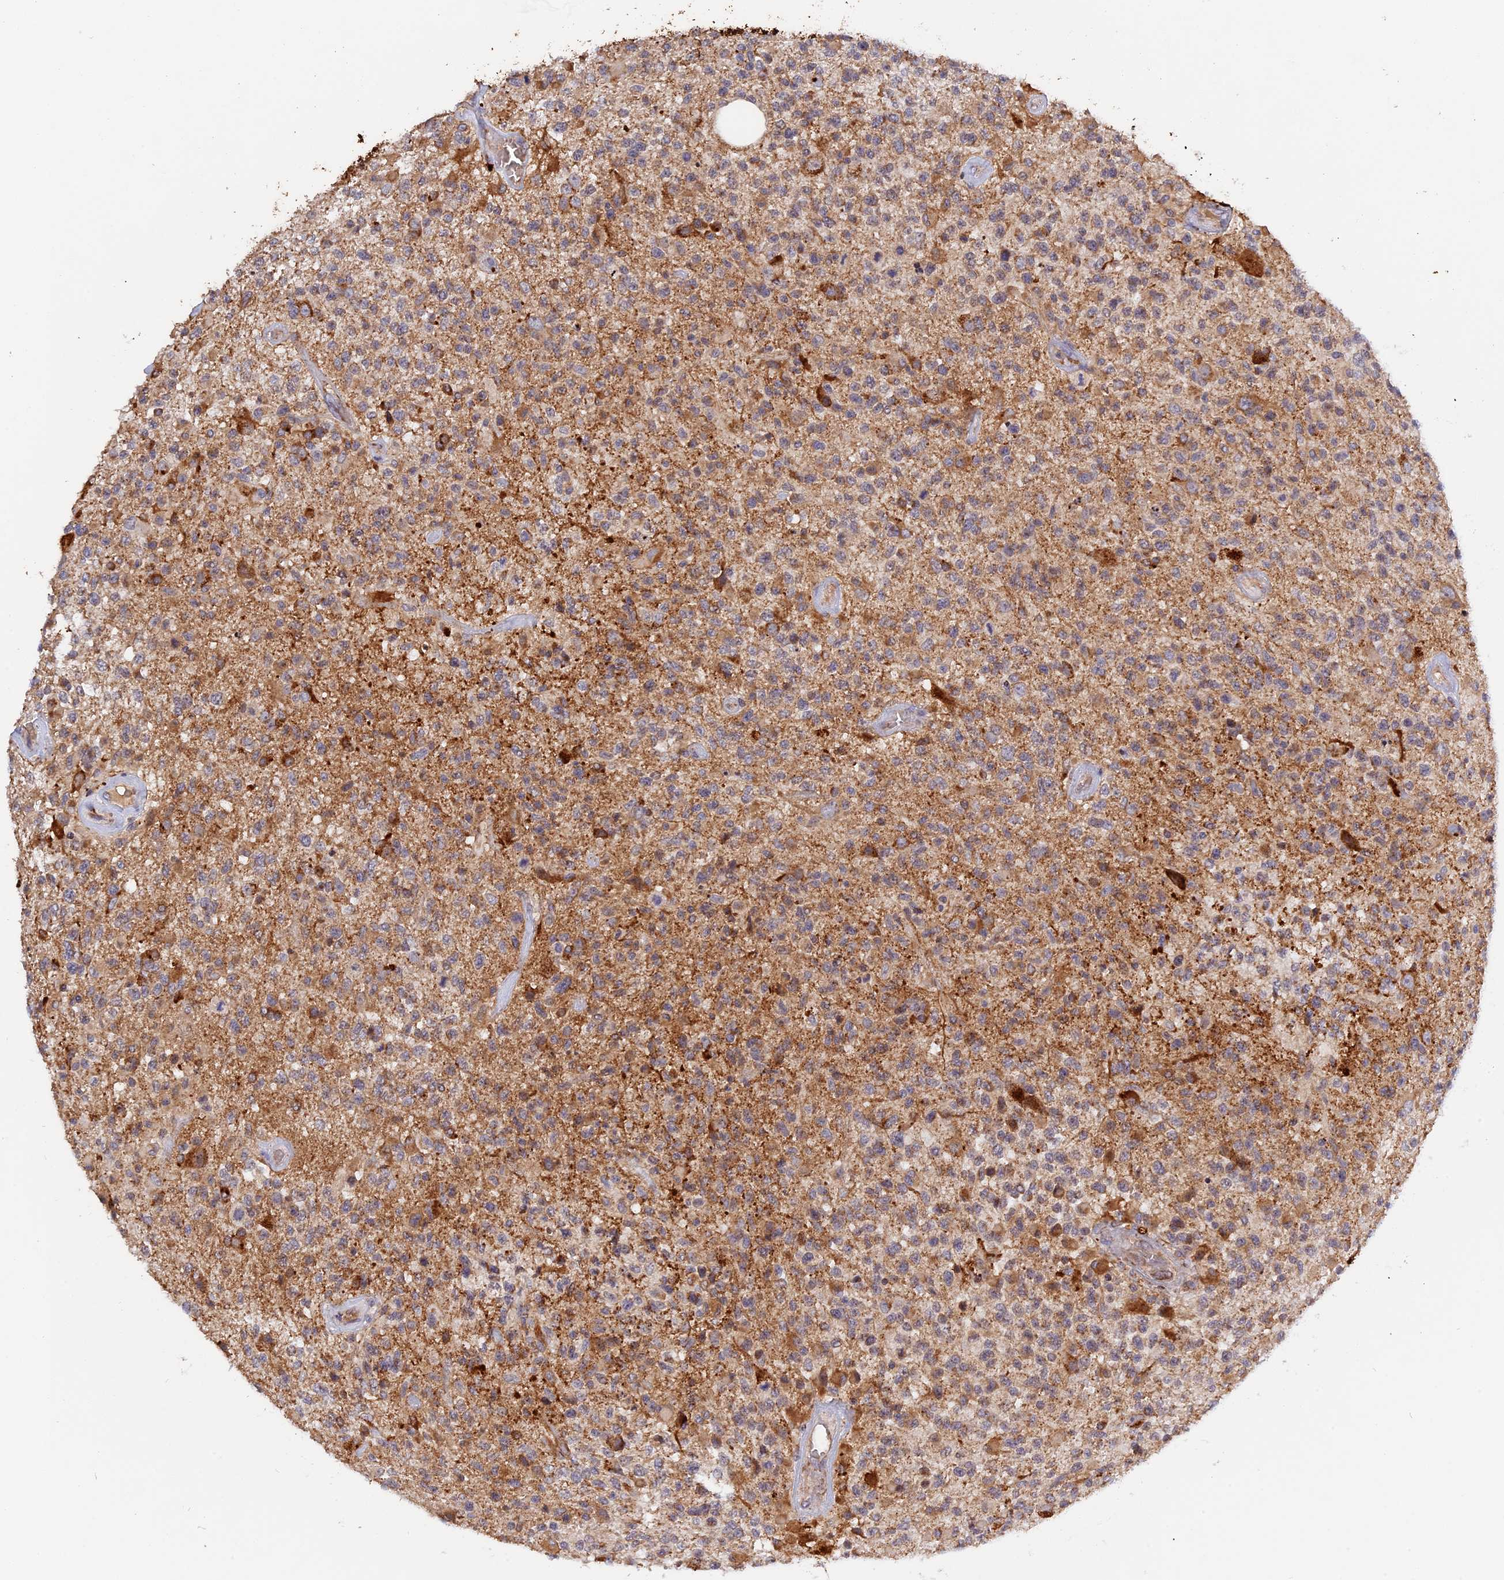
{"staining": {"intensity": "weak", "quantity": "<25%", "location": "cytoplasmic/membranous"}, "tissue": "glioma", "cell_type": "Tumor cells", "image_type": "cancer", "snomed": [{"axis": "morphology", "description": "Glioma, malignant, High grade"}, {"axis": "morphology", "description": "Glioblastoma, NOS"}, {"axis": "topography", "description": "Brain"}], "caption": "Immunohistochemical staining of glioma exhibits no significant expression in tumor cells. (Immunohistochemistry, brightfield microscopy, high magnification).", "gene": "MPV17L", "patient": {"sex": "male", "age": 60}}